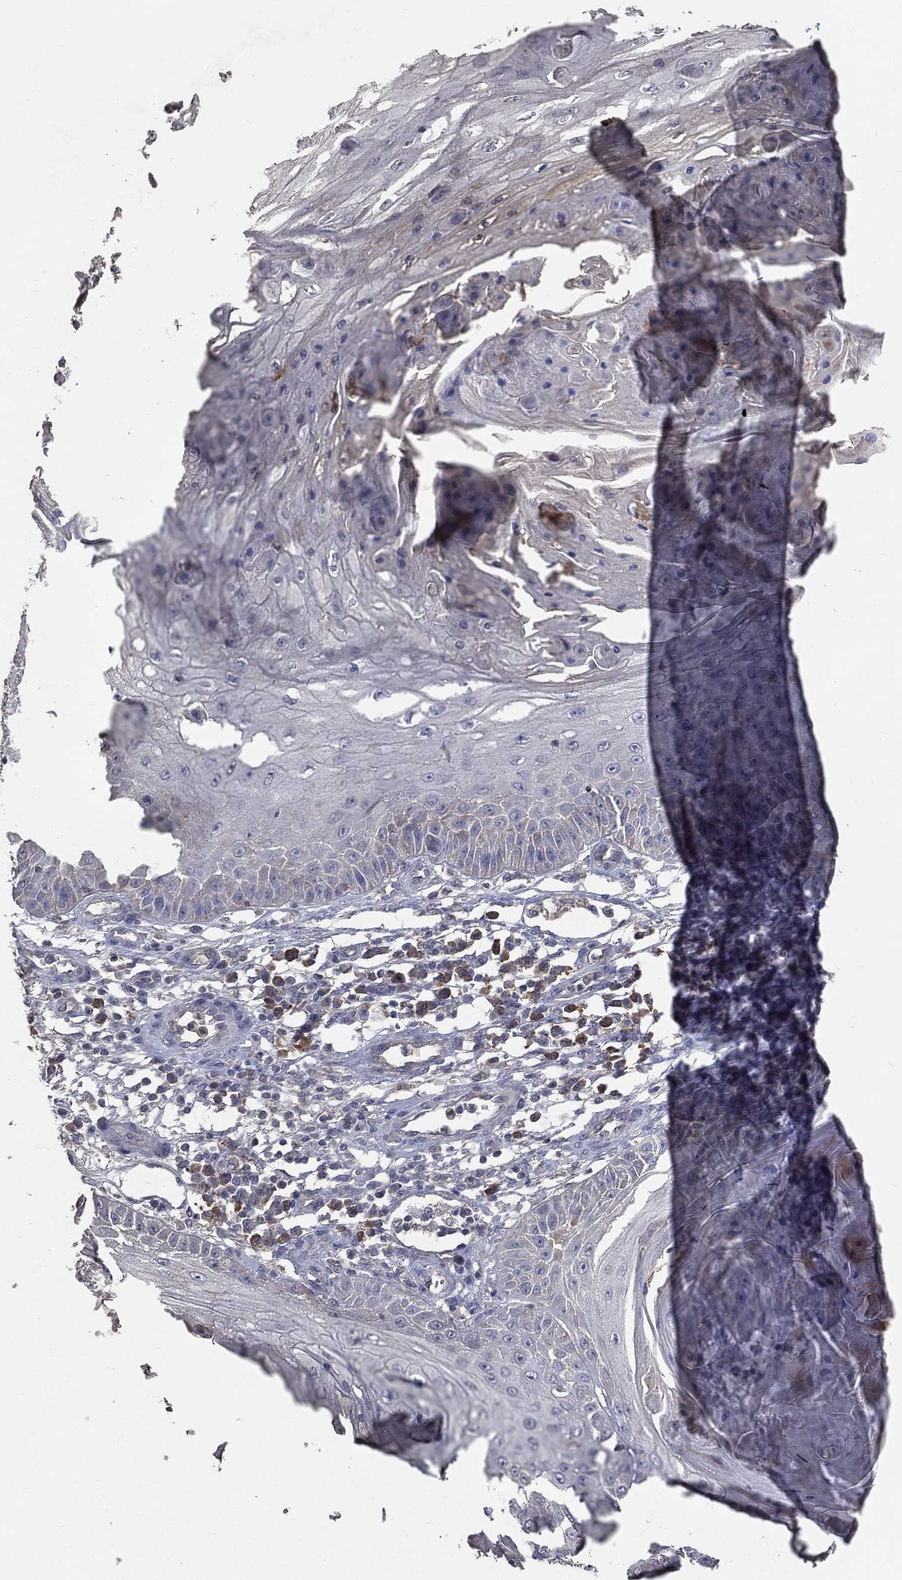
{"staining": {"intensity": "negative", "quantity": "none", "location": "none"}, "tissue": "skin cancer", "cell_type": "Tumor cells", "image_type": "cancer", "snomed": [{"axis": "morphology", "description": "Squamous cell carcinoma, NOS"}, {"axis": "topography", "description": "Skin"}], "caption": "The immunohistochemistry image has no significant expression in tumor cells of skin cancer tissue.", "gene": "SNAP25", "patient": {"sex": "male", "age": 70}}